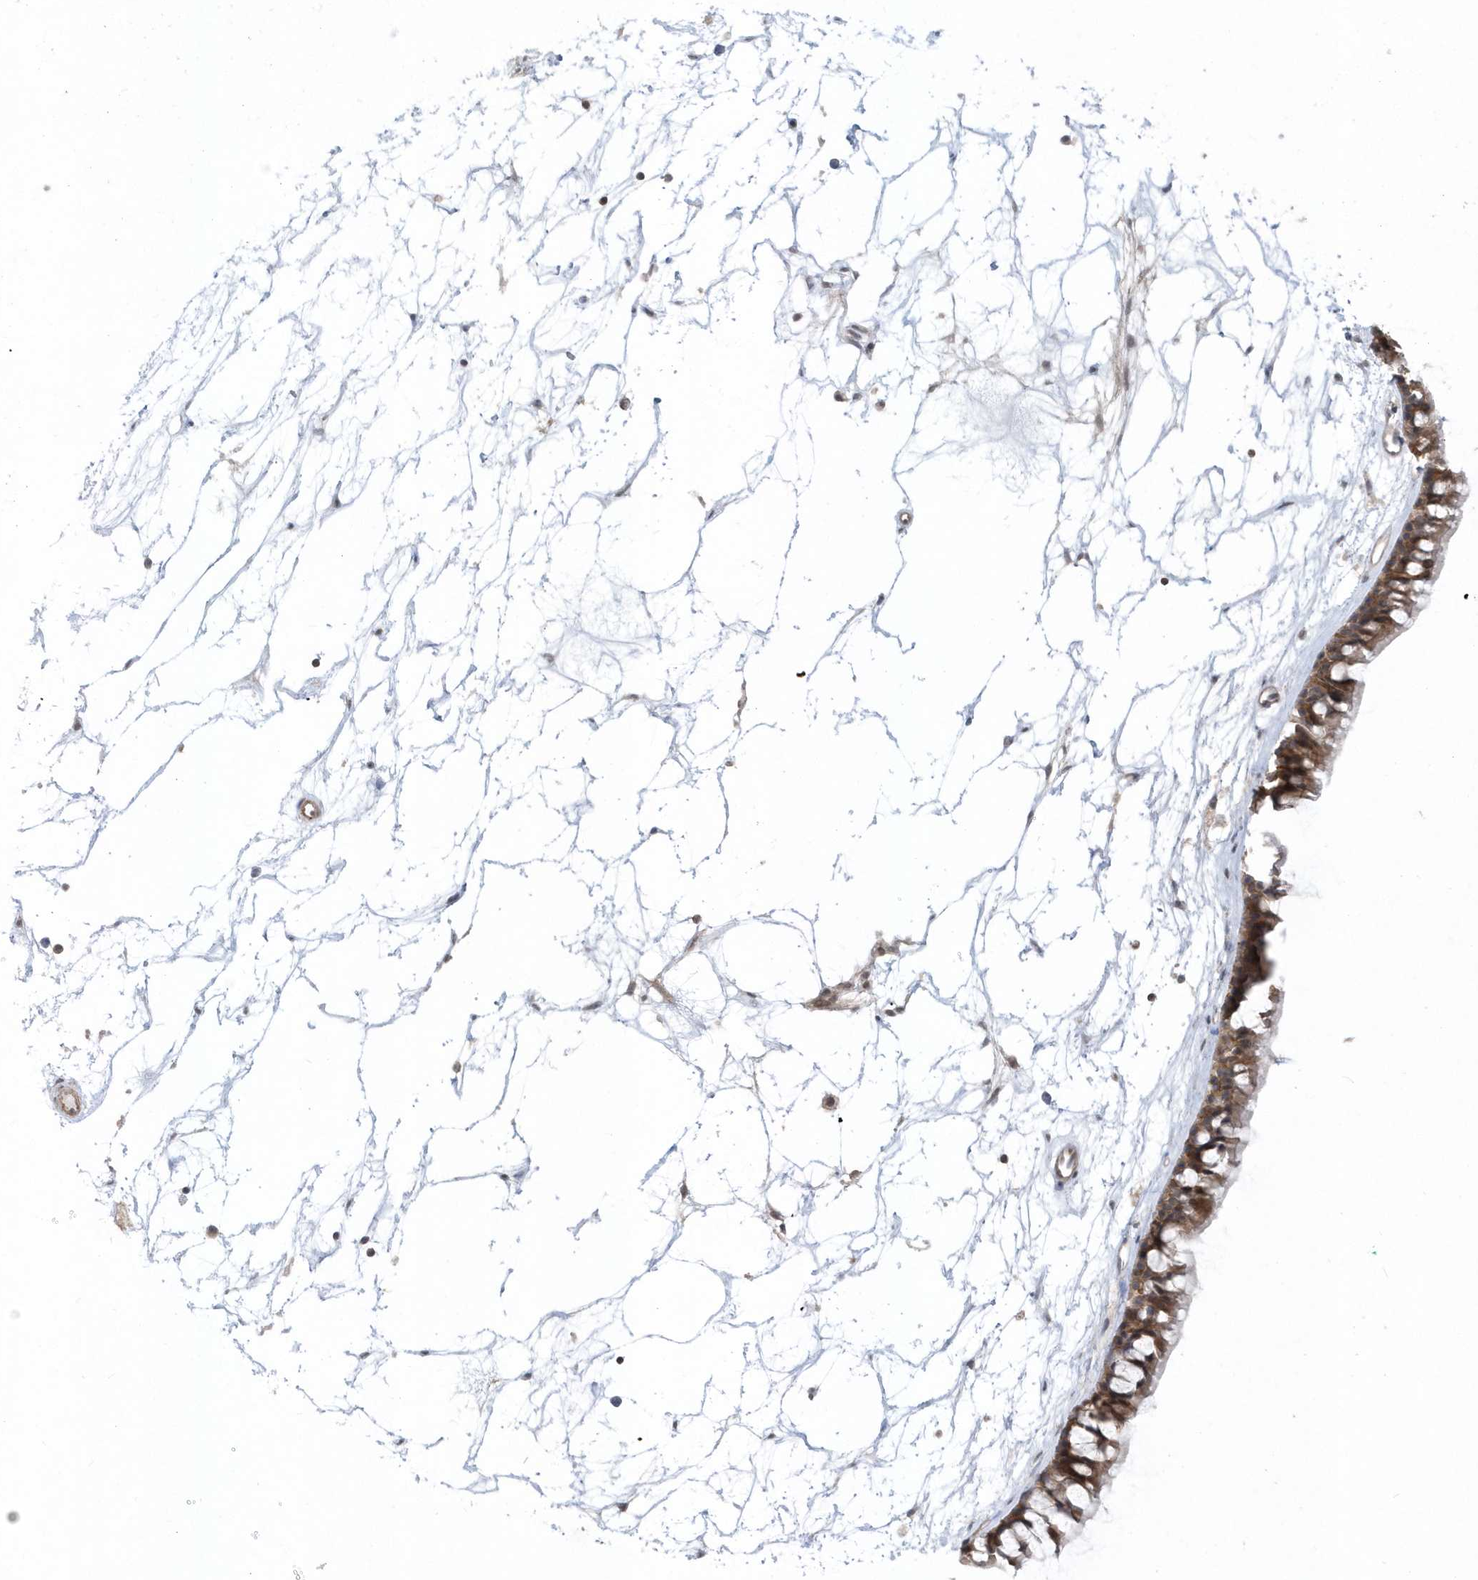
{"staining": {"intensity": "moderate", "quantity": ">75%", "location": "cytoplasmic/membranous"}, "tissue": "nasopharynx", "cell_type": "Respiratory epithelial cells", "image_type": "normal", "snomed": [{"axis": "morphology", "description": "Normal tissue, NOS"}, {"axis": "topography", "description": "Nasopharynx"}], "caption": "Respiratory epithelial cells exhibit medium levels of moderate cytoplasmic/membranous expression in about >75% of cells in unremarkable human nasopharynx.", "gene": "CRIP3", "patient": {"sex": "male", "age": 64}}